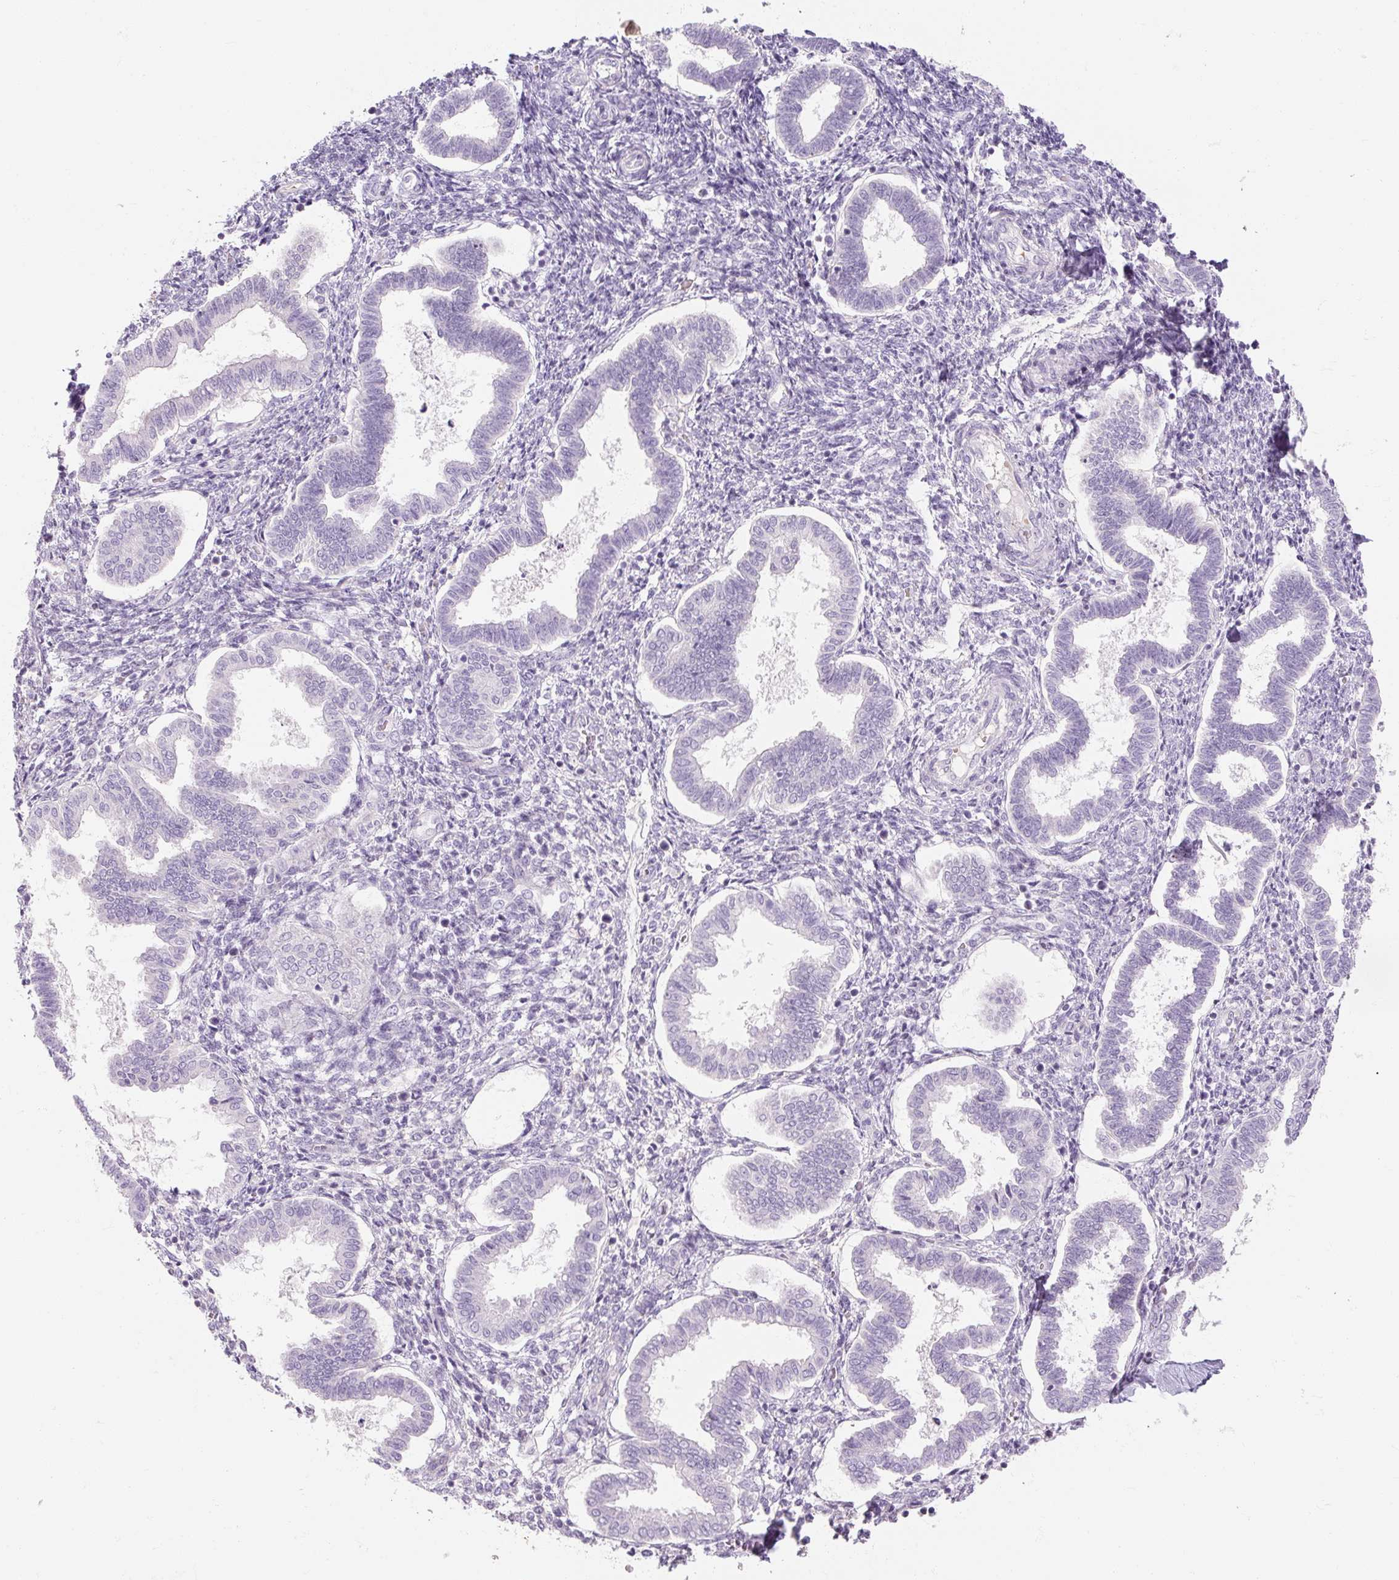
{"staining": {"intensity": "negative", "quantity": "none", "location": "none"}, "tissue": "endometrium", "cell_type": "Cells in endometrial stroma", "image_type": "normal", "snomed": [{"axis": "morphology", "description": "Normal tissue, NOS"}, {"axis": "topography", "description": "Endometrium"}], "caption": "DAB immunohistochemical staining of unremarkable endometrium shows no significant positivity in cells in endometrial stroma.", "gene": "NFE2L3", "patient": {"sex": "female", "age": 24}}